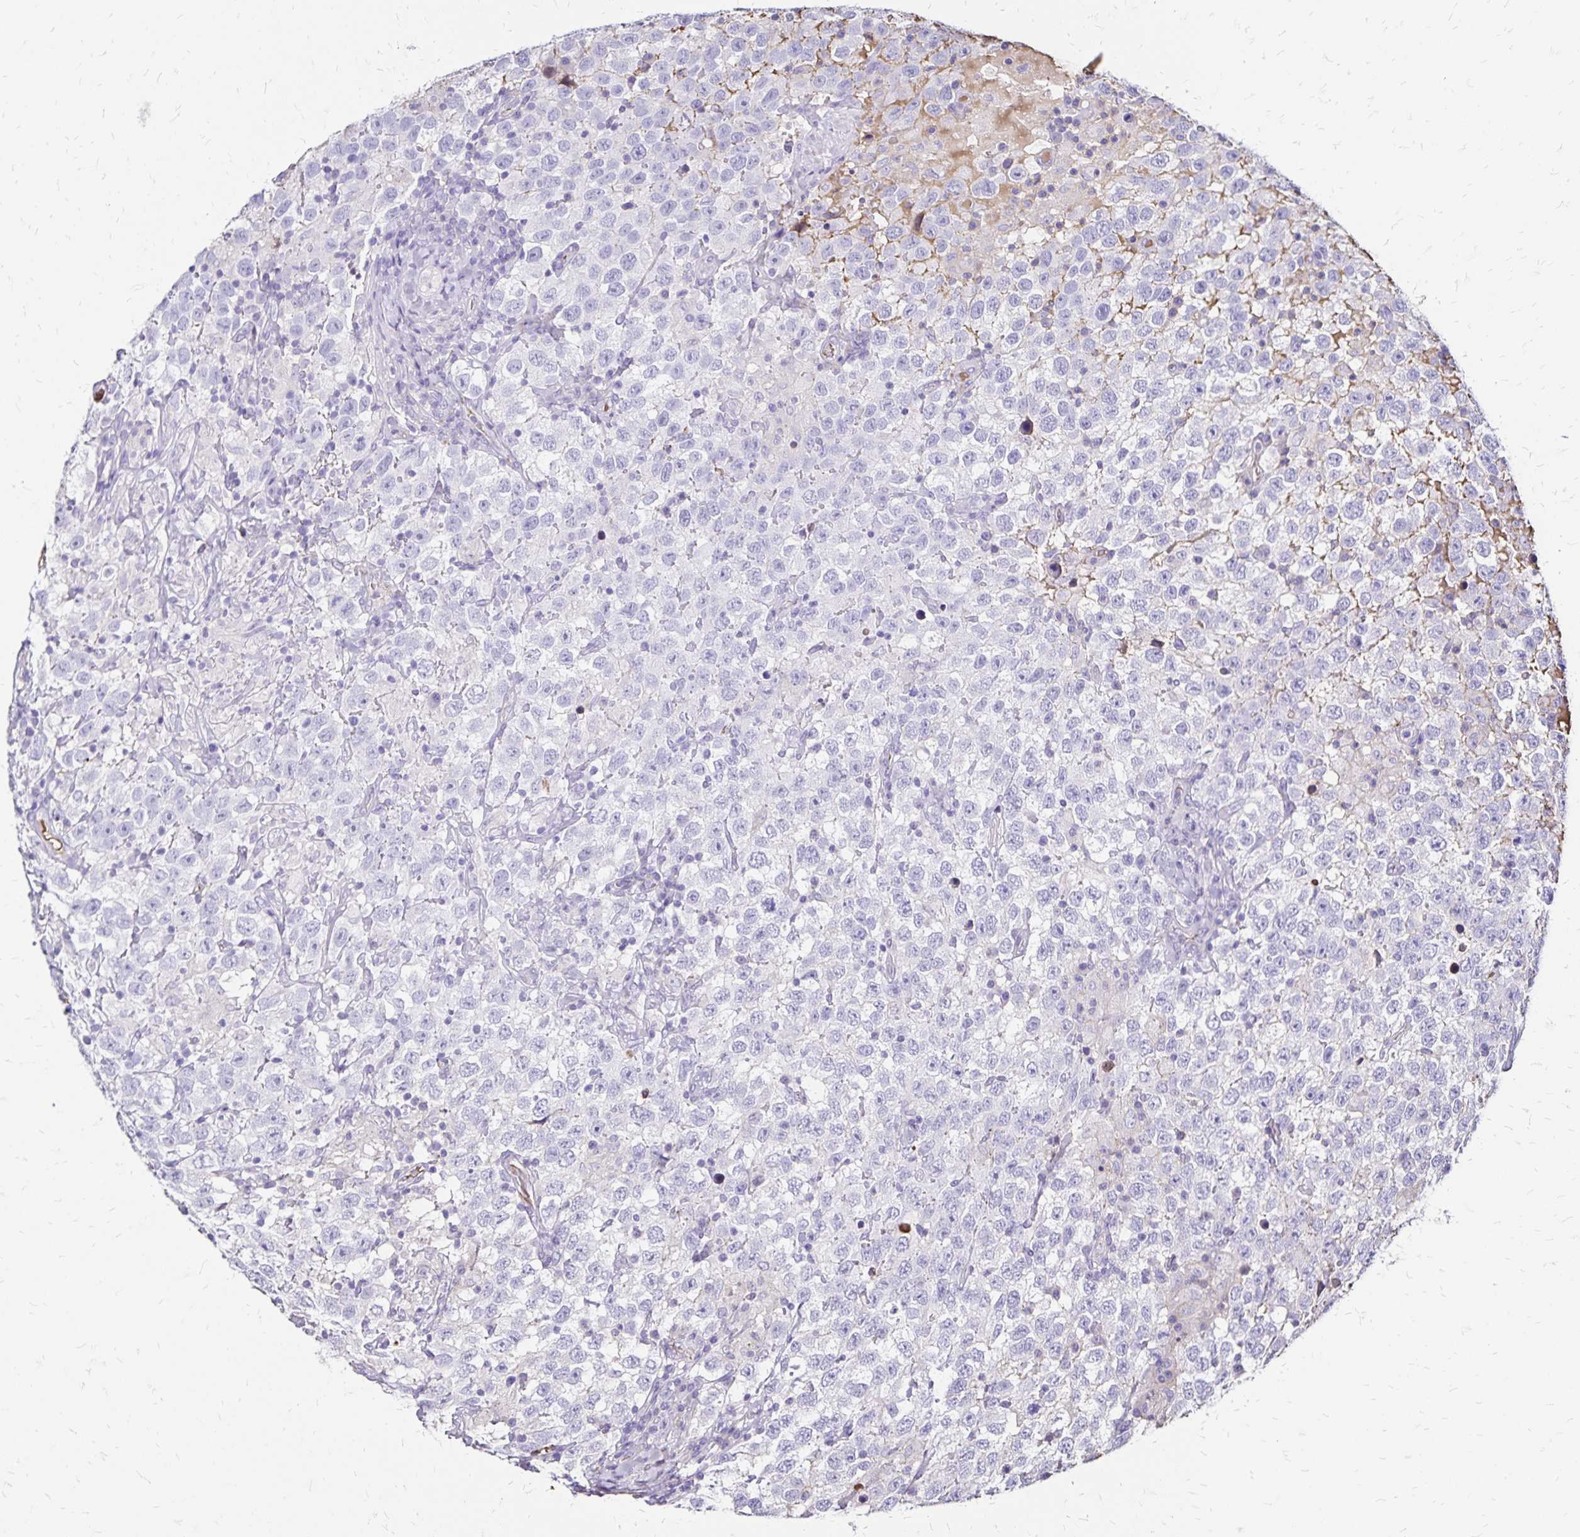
{"staining": {"intensity": "weak", "quantity": "<25%", "location": "cytoplasmic/membranous"}, "tissue": "testis cancer", "cell_type": "Tumor cells", "image_type": "cancer", "snomed": [{"axis": "morphology", "description": "Seminoma, NOS"}, {"axis": "topography", "description": "Testis"}], "caption": "Protein analysis of seminoma (testis) demonstrates no significant expression in tumor cells. Brightfield microscopy of immunohistochemistry (IHC) stained with DAB (brown) and hematoxylin (blue), captured at high magnification.", "gene": "KISS1", "patient": {"sex": "male", "age": 41}}